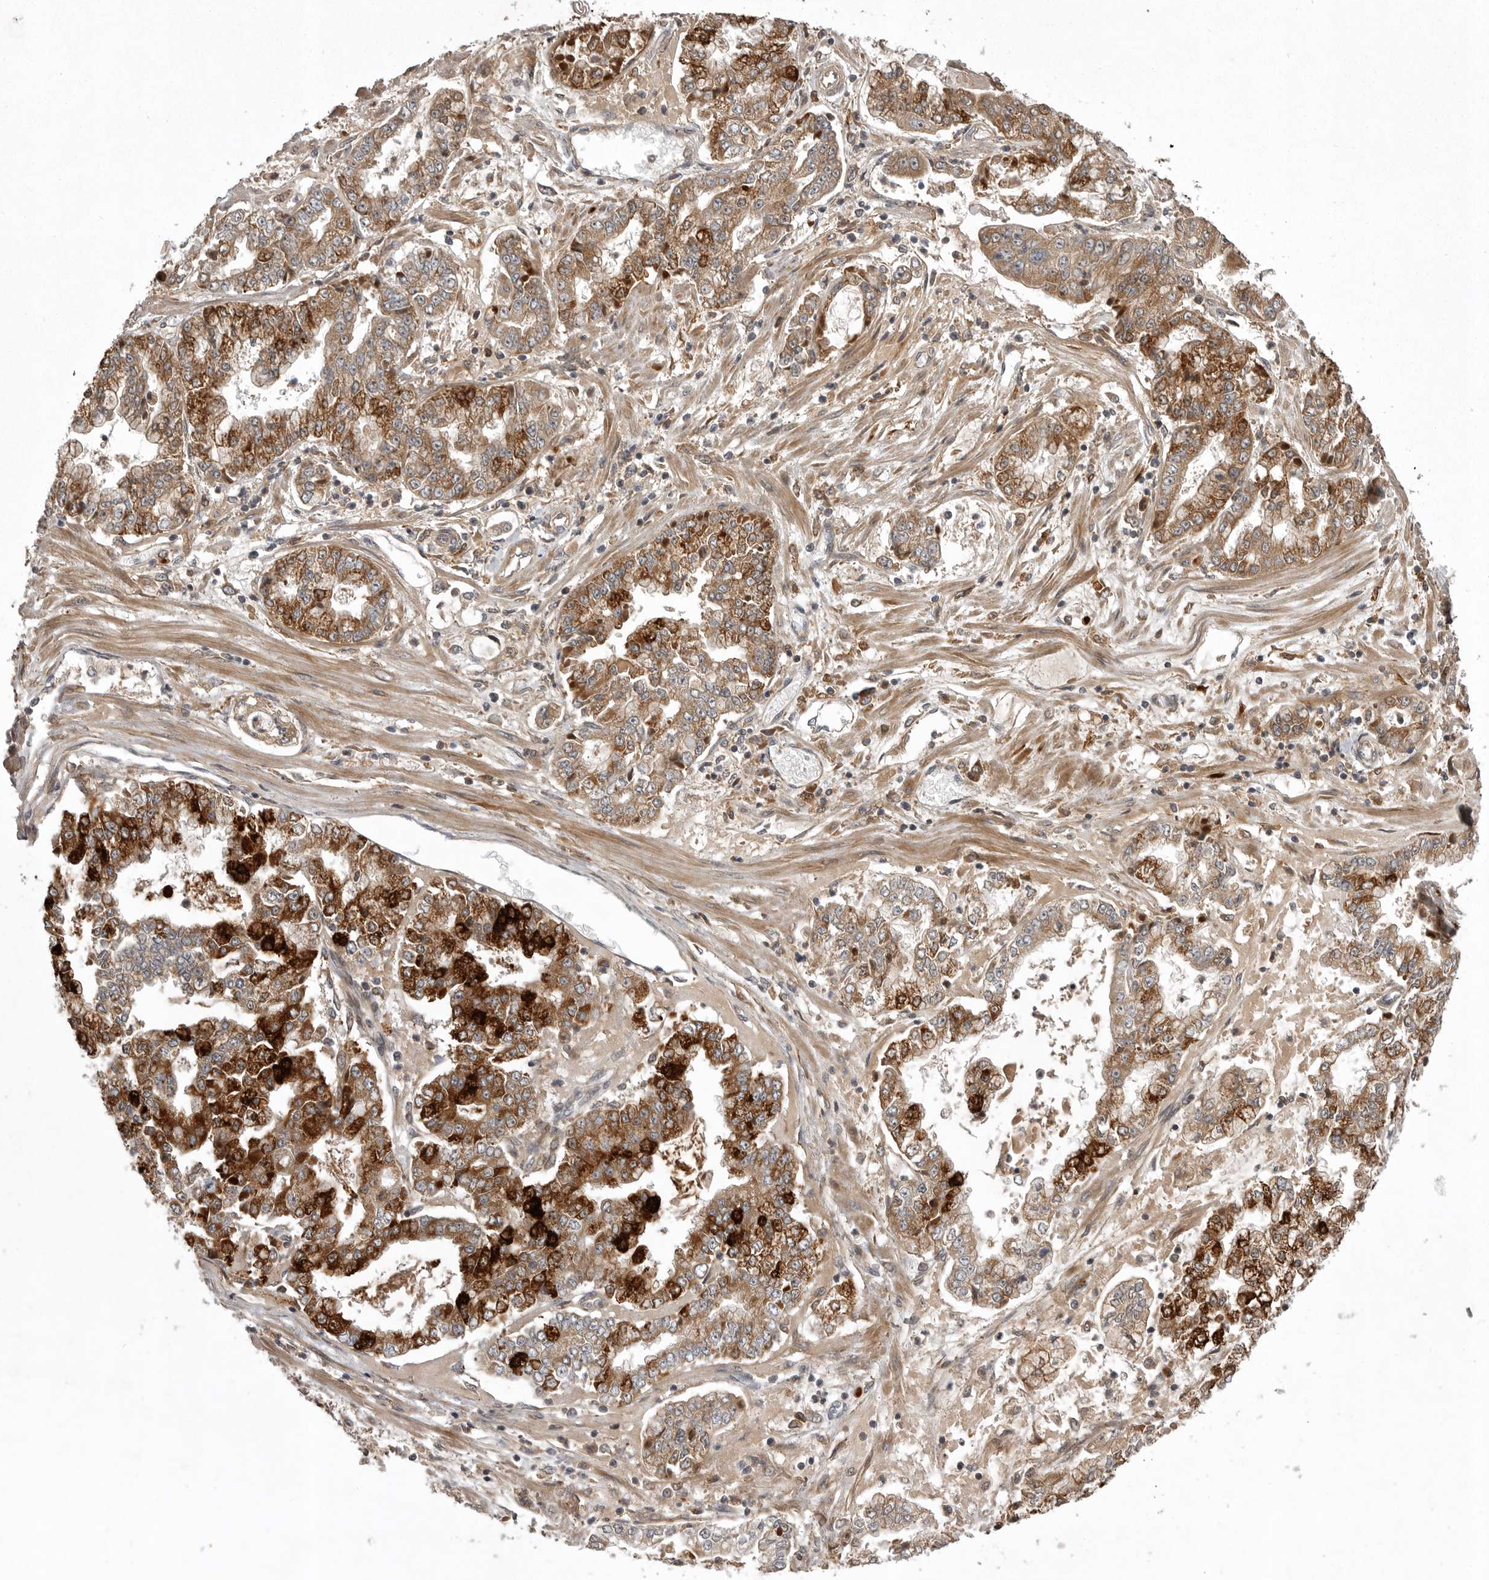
{"staining": {"intensity": "strong", "quantity": "25%-75%", "location": "cytoplasmic/membranous"}, "tissue": "stomach cancer", "cell_type": "Tumor cells", "image_type": "cancer", "snomed": [{"axis": "morphology", "description": "Adenocarcinoma, NOS"}, {"axis": "topography", "description": "Stomach"}], "caption": "Strong cytoplasmic/membranous protein positivity is identified in about 25%-75% of tumor cells in stomach adenocarcinoma.", "gene": "GPR31", "patient": {"sex": "male", "age": 76}}